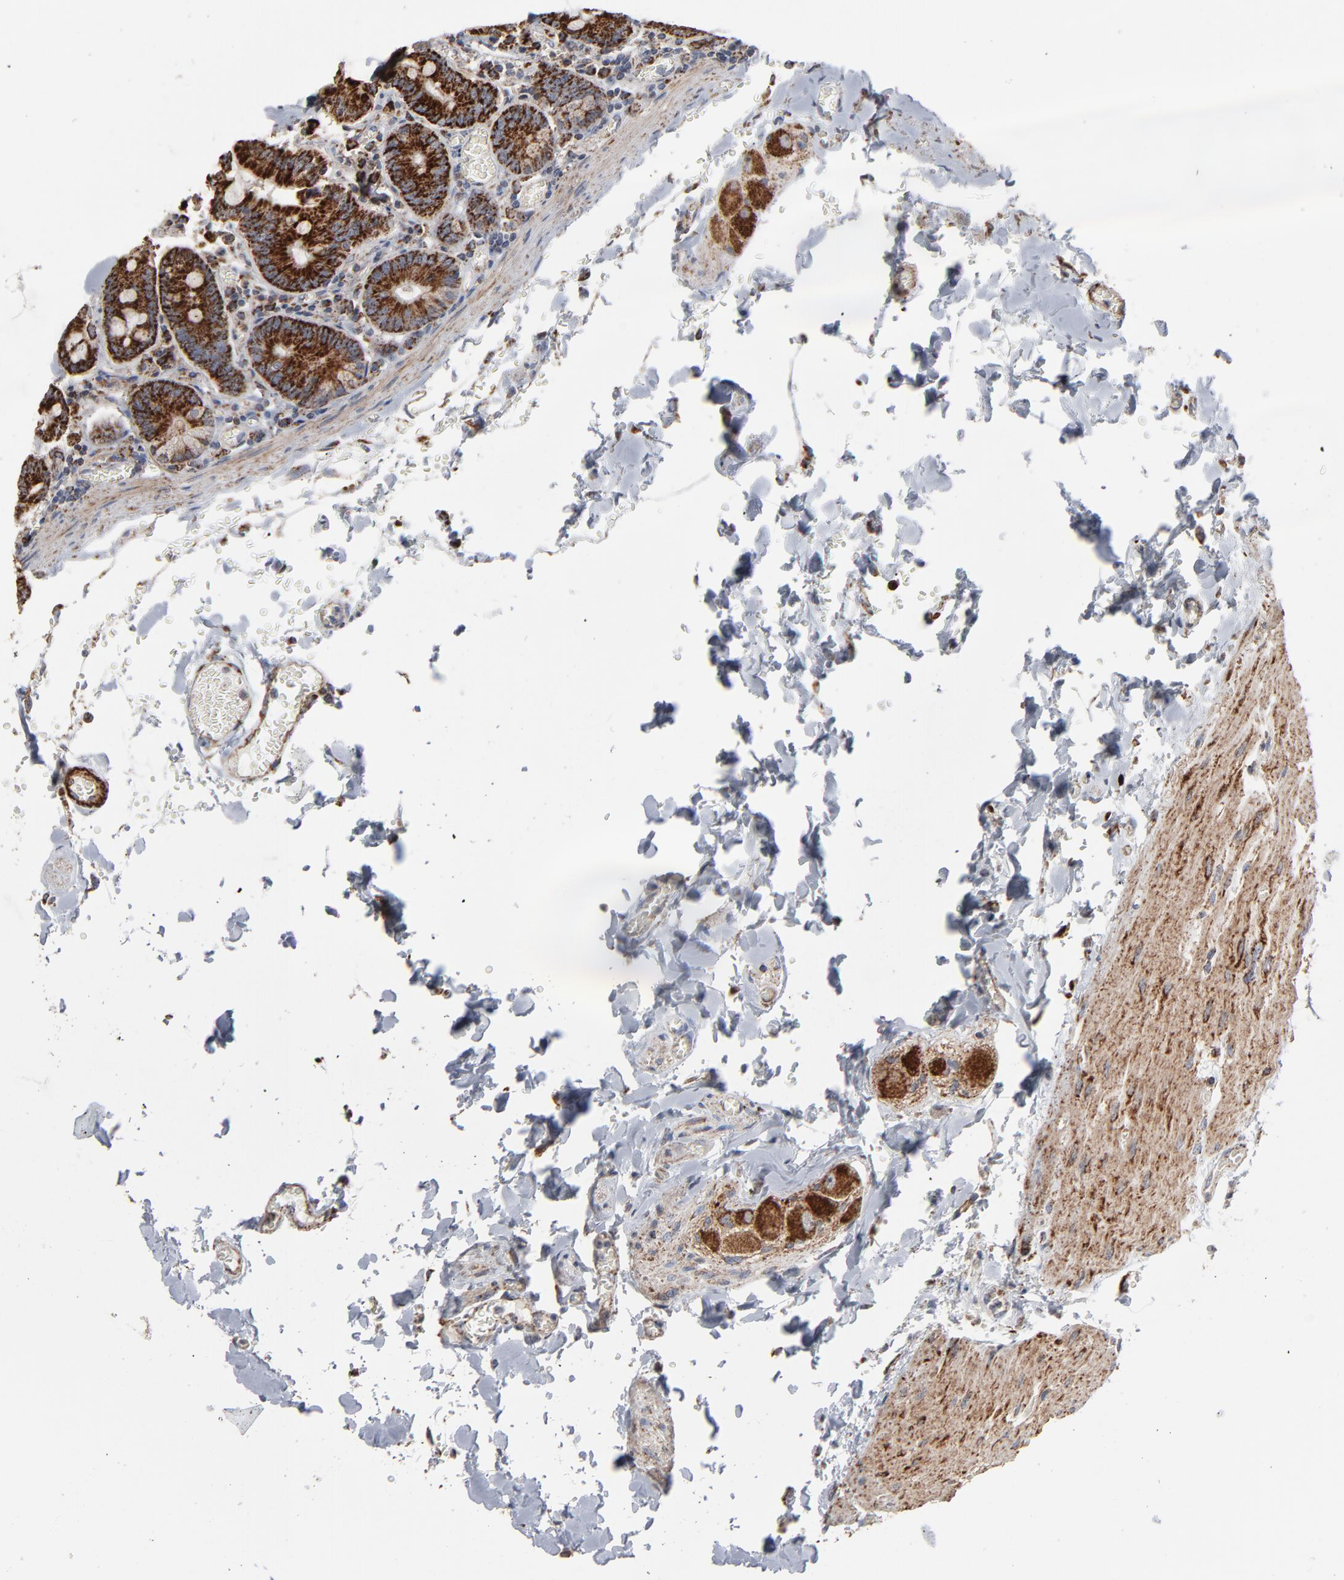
{"staining": {"intensity": "strong", "quantity": ">75%", "location": "cytoplasmic/membranous"}, "tissue": "small intestine", "cell_type": "Glandular cells", "image_type": "normal", "snomed": [{"axis": "morphology", "description": "Normal tissue, NOS"}, {"axis": "topography", "description": "Small intestine"}], "caption": "Normal small intestine was stained to show a protein in brown. There is high levels of strong cytoplasmic/membranous expression in about >75% of glandular cells.", "gene": "UQCRC1", "patient": {"sex": "male", "age": 71}}